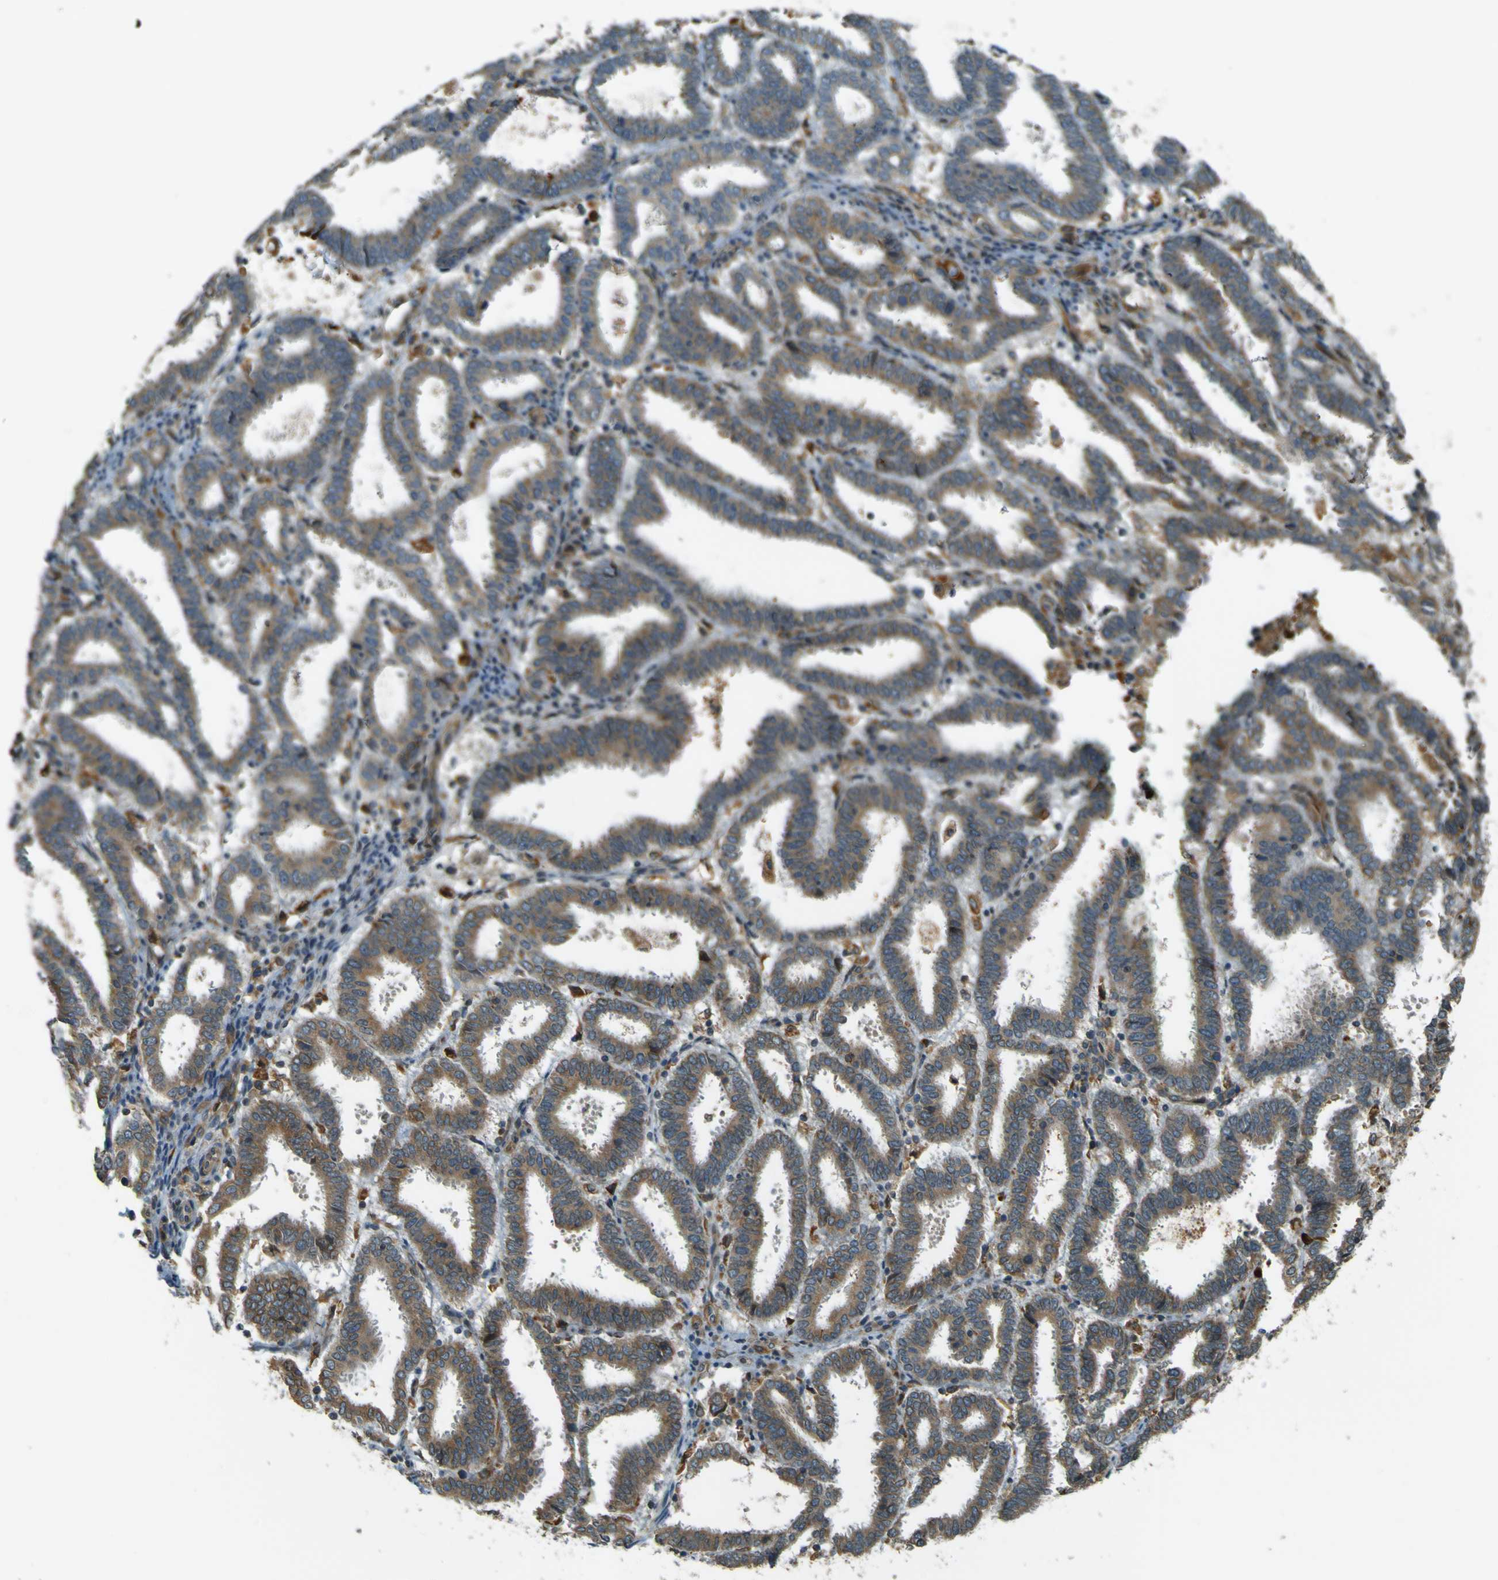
{"staining": {"intensity": "weak", "quantity": ">75%", "location": "cytoplasmic/membranous"}, "tissue": "endometrial cancer", "cell_type": "Tumor cells", "image_type": "cancer", "snomed": [{"axis": "morphology", "description": "Adenocarcinoma, NOS"}, {"axis": "topography", "description": "Uterus"}], "caption": "Endometrial adenocarcinoma tissue reveals weak cytoplasmic/membranous staining in approximately >75% of tumor cells", "gene": "LPCAT1", "patient": {"sex": "female", "age": 83}}